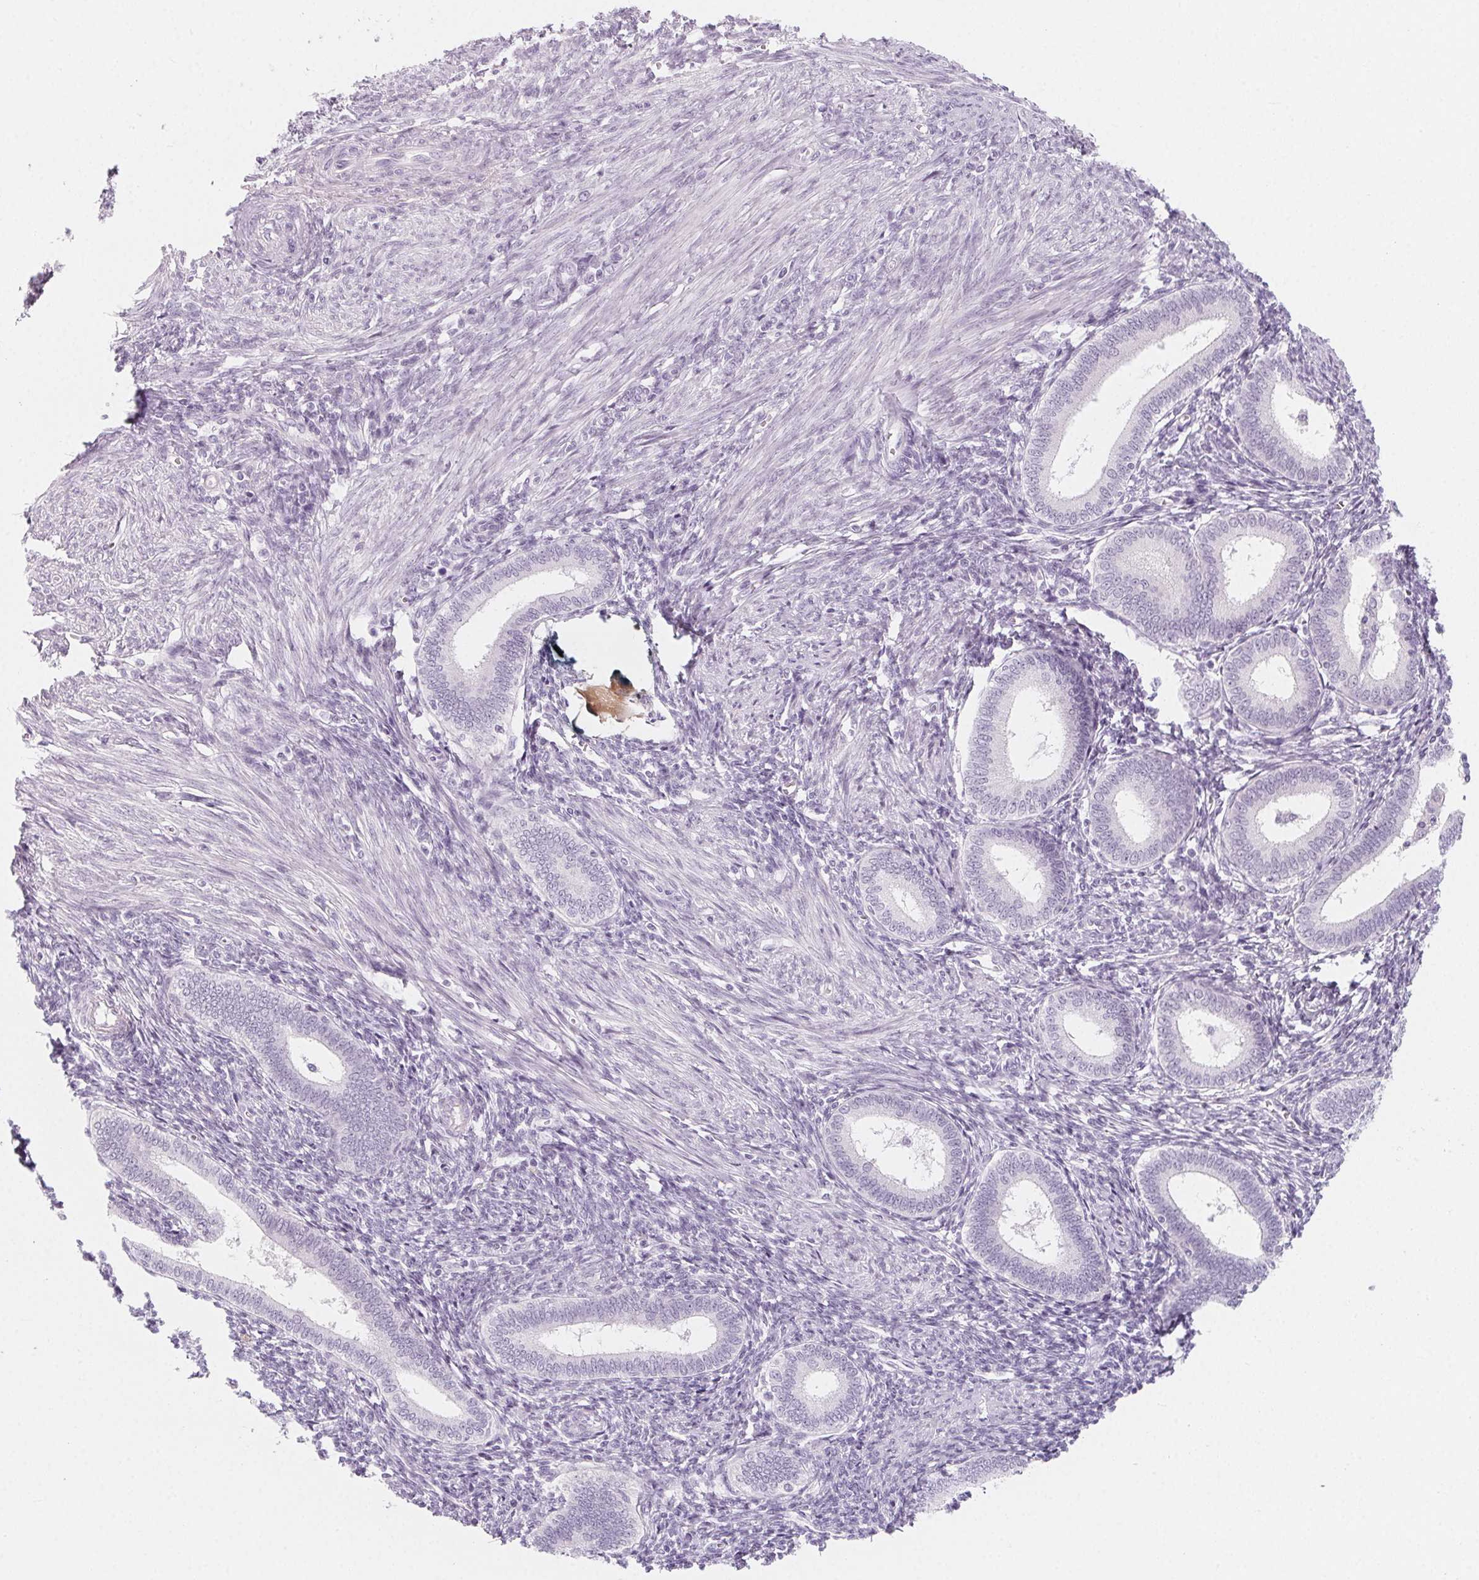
{"staining": {"intensity": "negative", "quantity": "none", "location": "none"}, "tissue": "endometrium", "cell_type": "Cells in endometrial stroma", "image_type": "normal", "snomed": [{"axis": "morphology", "description": "Normal tissue, NOS"}, {"axis": "topography", "description": "Endometrium"}], "caption": "DAB (3,3'-diaminobenzidine) immunohistochemical staining of benign endometrium reveals no significant staining in cells in endometrial stroma. (DAB immunohistochemistry (IHC) with hematoxylin counter stain).", "gene": "SH3GL2", "patient": {"sex": "female", "age": 41}}